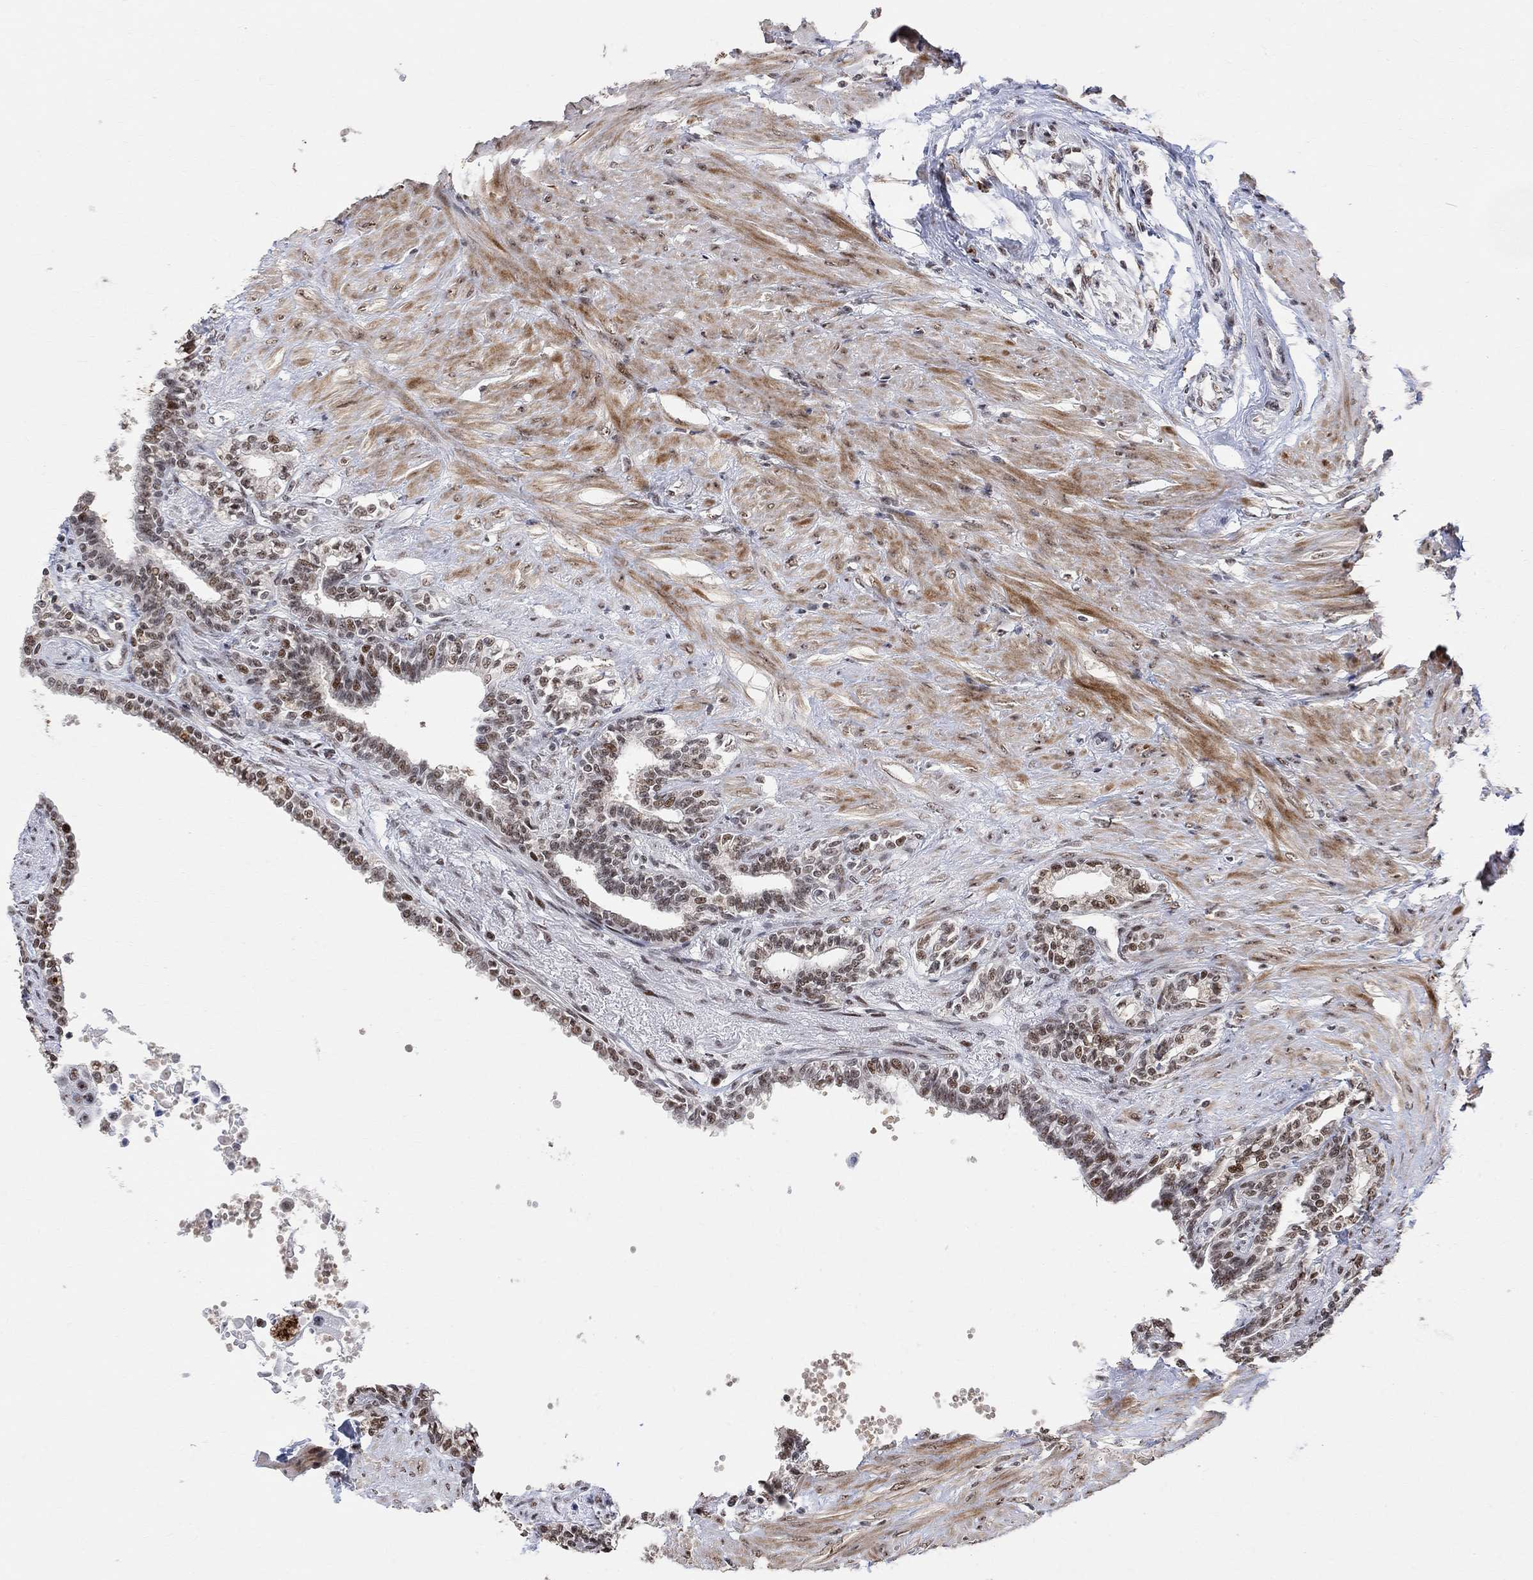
{"staining": {"intensity": "strong", "quantity": "25%-75%", "location": "nuclear"}, "tissue": "seminal vesicle", "cell_type": "Glandular cells", "image_type": "normal", "snomed": [{"axis": "morphology", "description": "Normal tissue, NOS"}, {"axis": "morphology", "description": "Urothelial carcinoma, NOS"}, {"axis": "topography", "description": "Urinary bladder"}, {"axis": "topography", "description": "Seminal veicle"}], "caption": "This micrograph demonstrates normal seminal vesicle stained with immunohistochemistry to label a protein in brown. The nuclear of glandular cells show strong positivity for the protein. Nuclei are counter-stained blue.", "gene": "E4F1", "patient": {"sex": "male", "age": 76}}